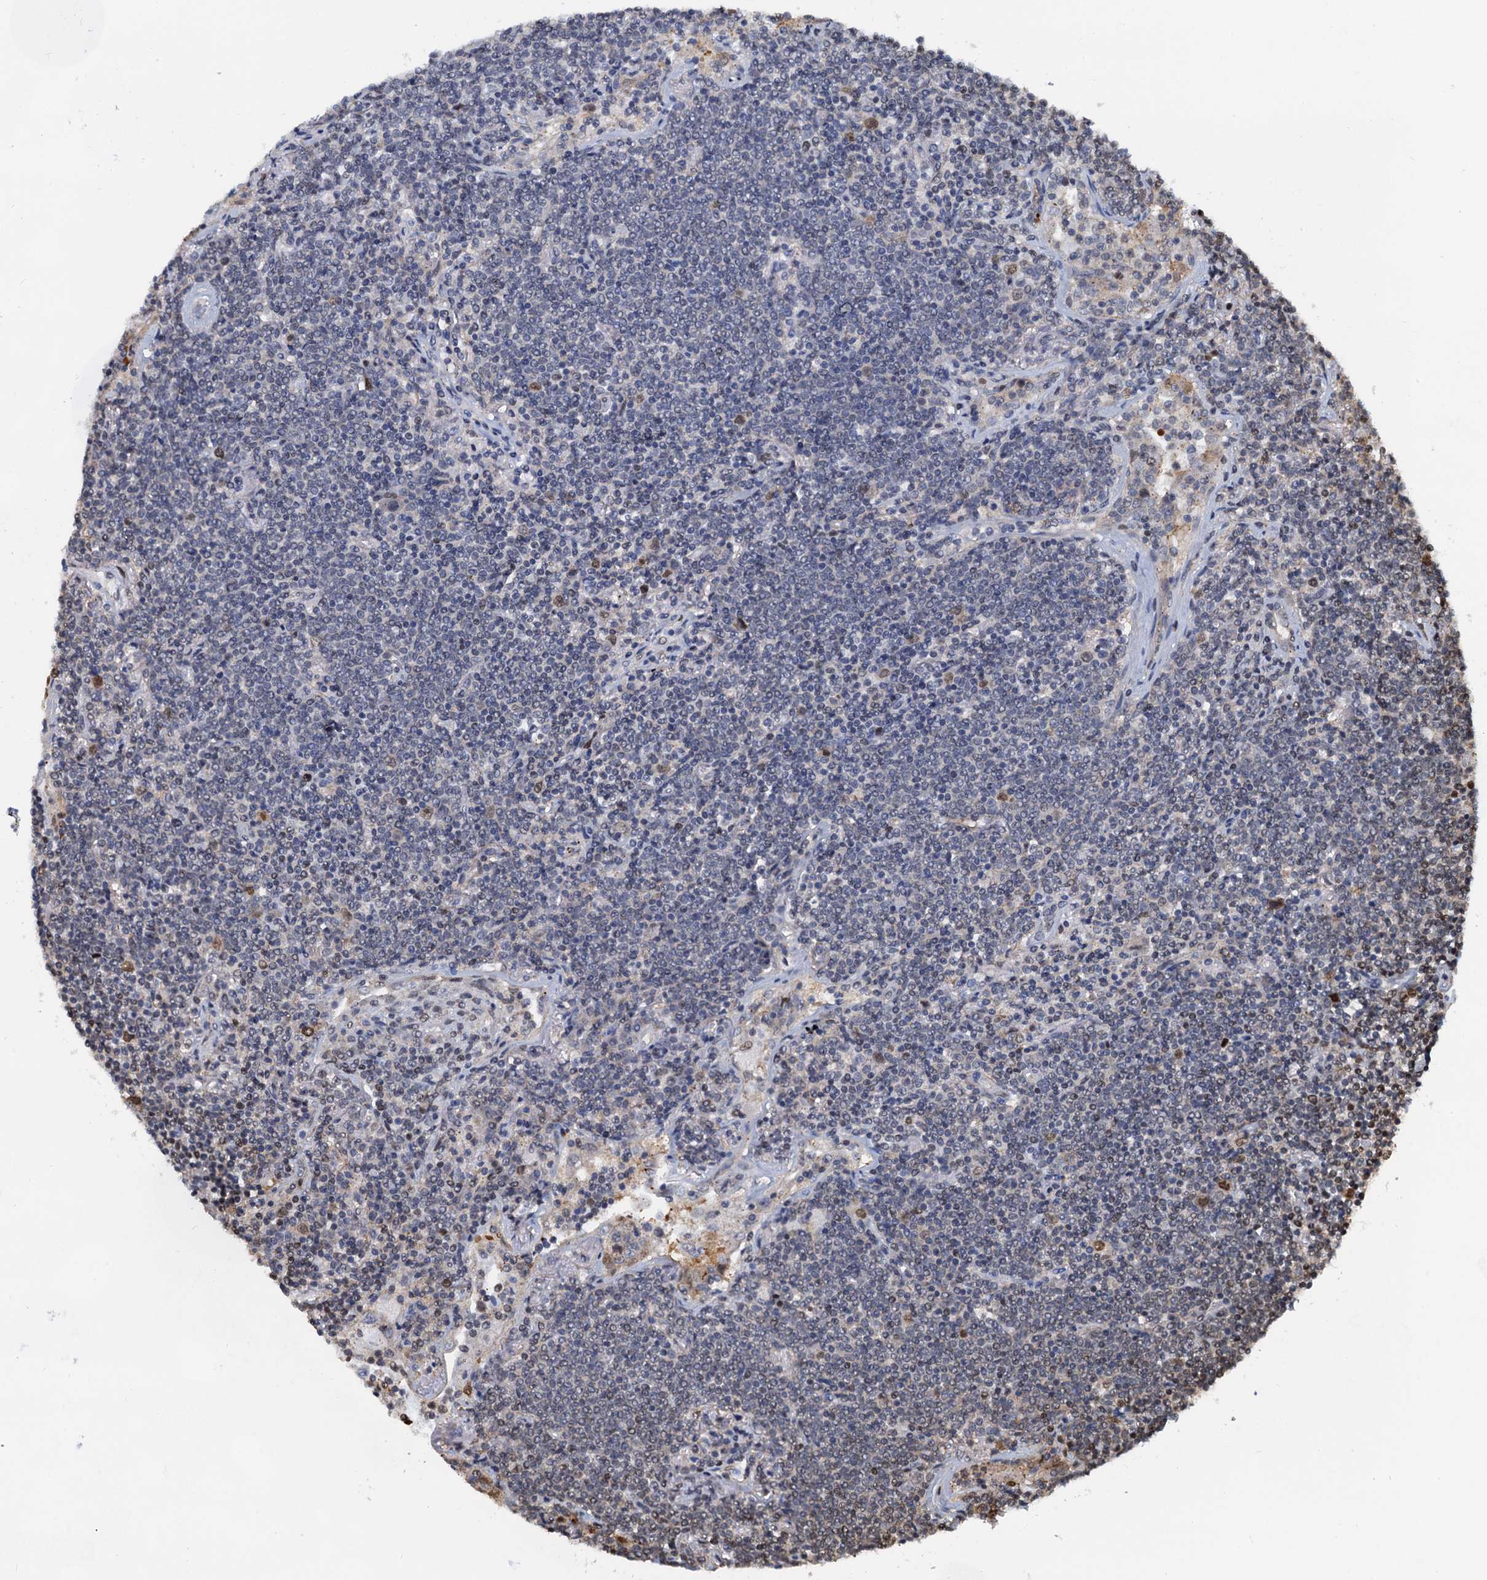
{"staining": {"intensity": "negative", "quantity": "none", "location": "none"}, "tissue": "lymphoma", "cell_type": "Tumor cells", "image_type": "cancer", "snomed": [{"axis": "morphology", "description": "Malignant lymphoma, non-Hodgkin's type, Low grade"}, {"axis": "topography", "description": "Lung"}], "caption": "An immunohistochemistry micrograph of lymphoma is shown. There is no staining in tumor cells of lymphoma.", "gene": "PTGES3", "patient": {"sex": "female", "age": 71}}